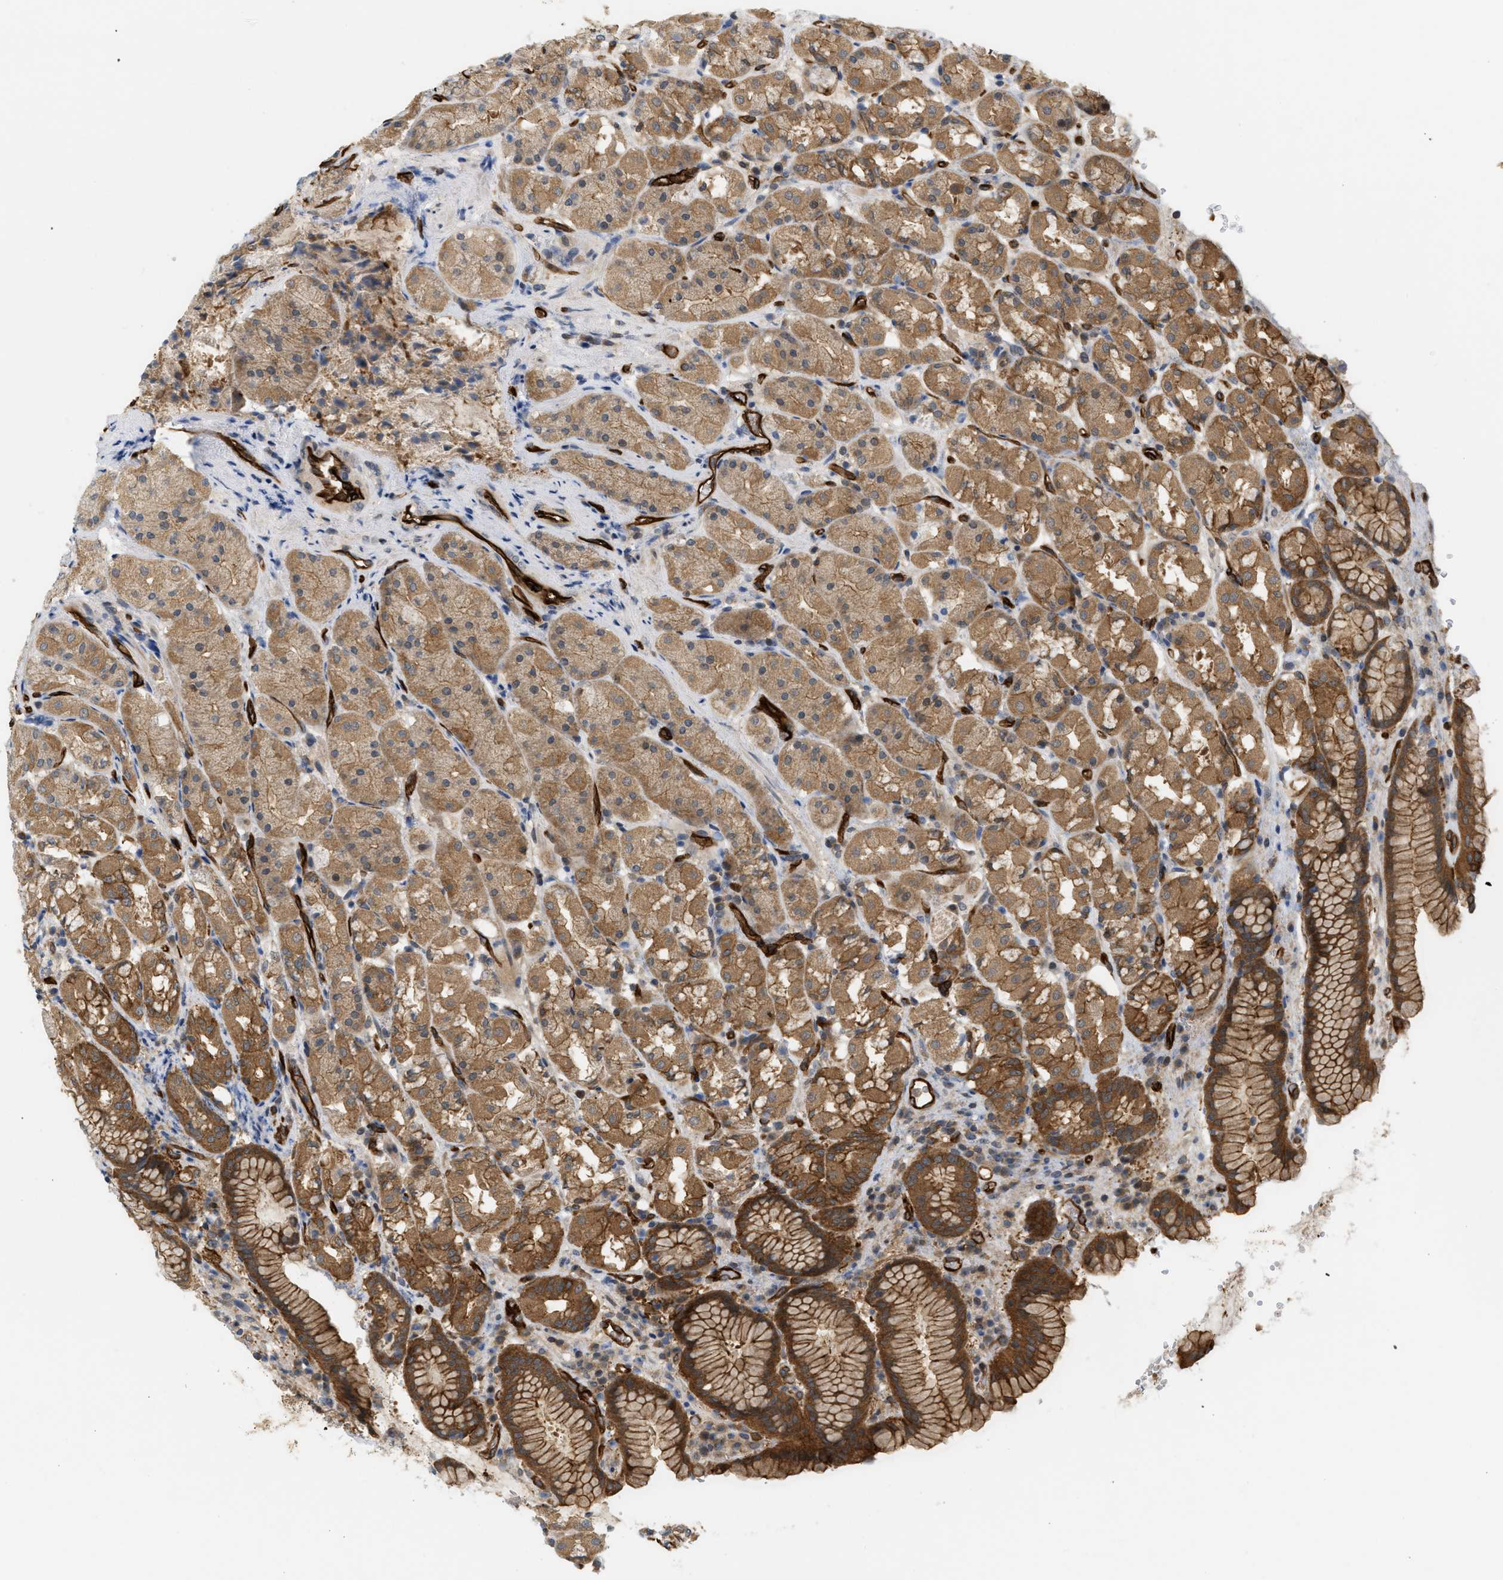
{"staining": {"intensity": "moderate", "quantity": ">75%", "location": "cytoplasmic/membranous"}, "tissue": "stomach", "cell_type": "Glandular cells", "image_type": "normal", "snomed": [{"axis": "morphology", "description": "Normal tissue, NOS"}, {"axis": "topography", "description": "Stomach"}, {"axis": "topography", "description": "Stomach, lower"}], "caption": "DAB (3,3'-diaminobenzidine) immunohistochemical staining of unremarkable human stomach exhibits moderate cytoplasmic/membranous protein staining in about >75% of glandular cells. The protein of interest is stained brown, and the nuclei are stained in blue (DAB IHC with brightfield microscopy, high magnification).", "gene": "PALMD", "patient": {"sex": "female", "age": 56}}